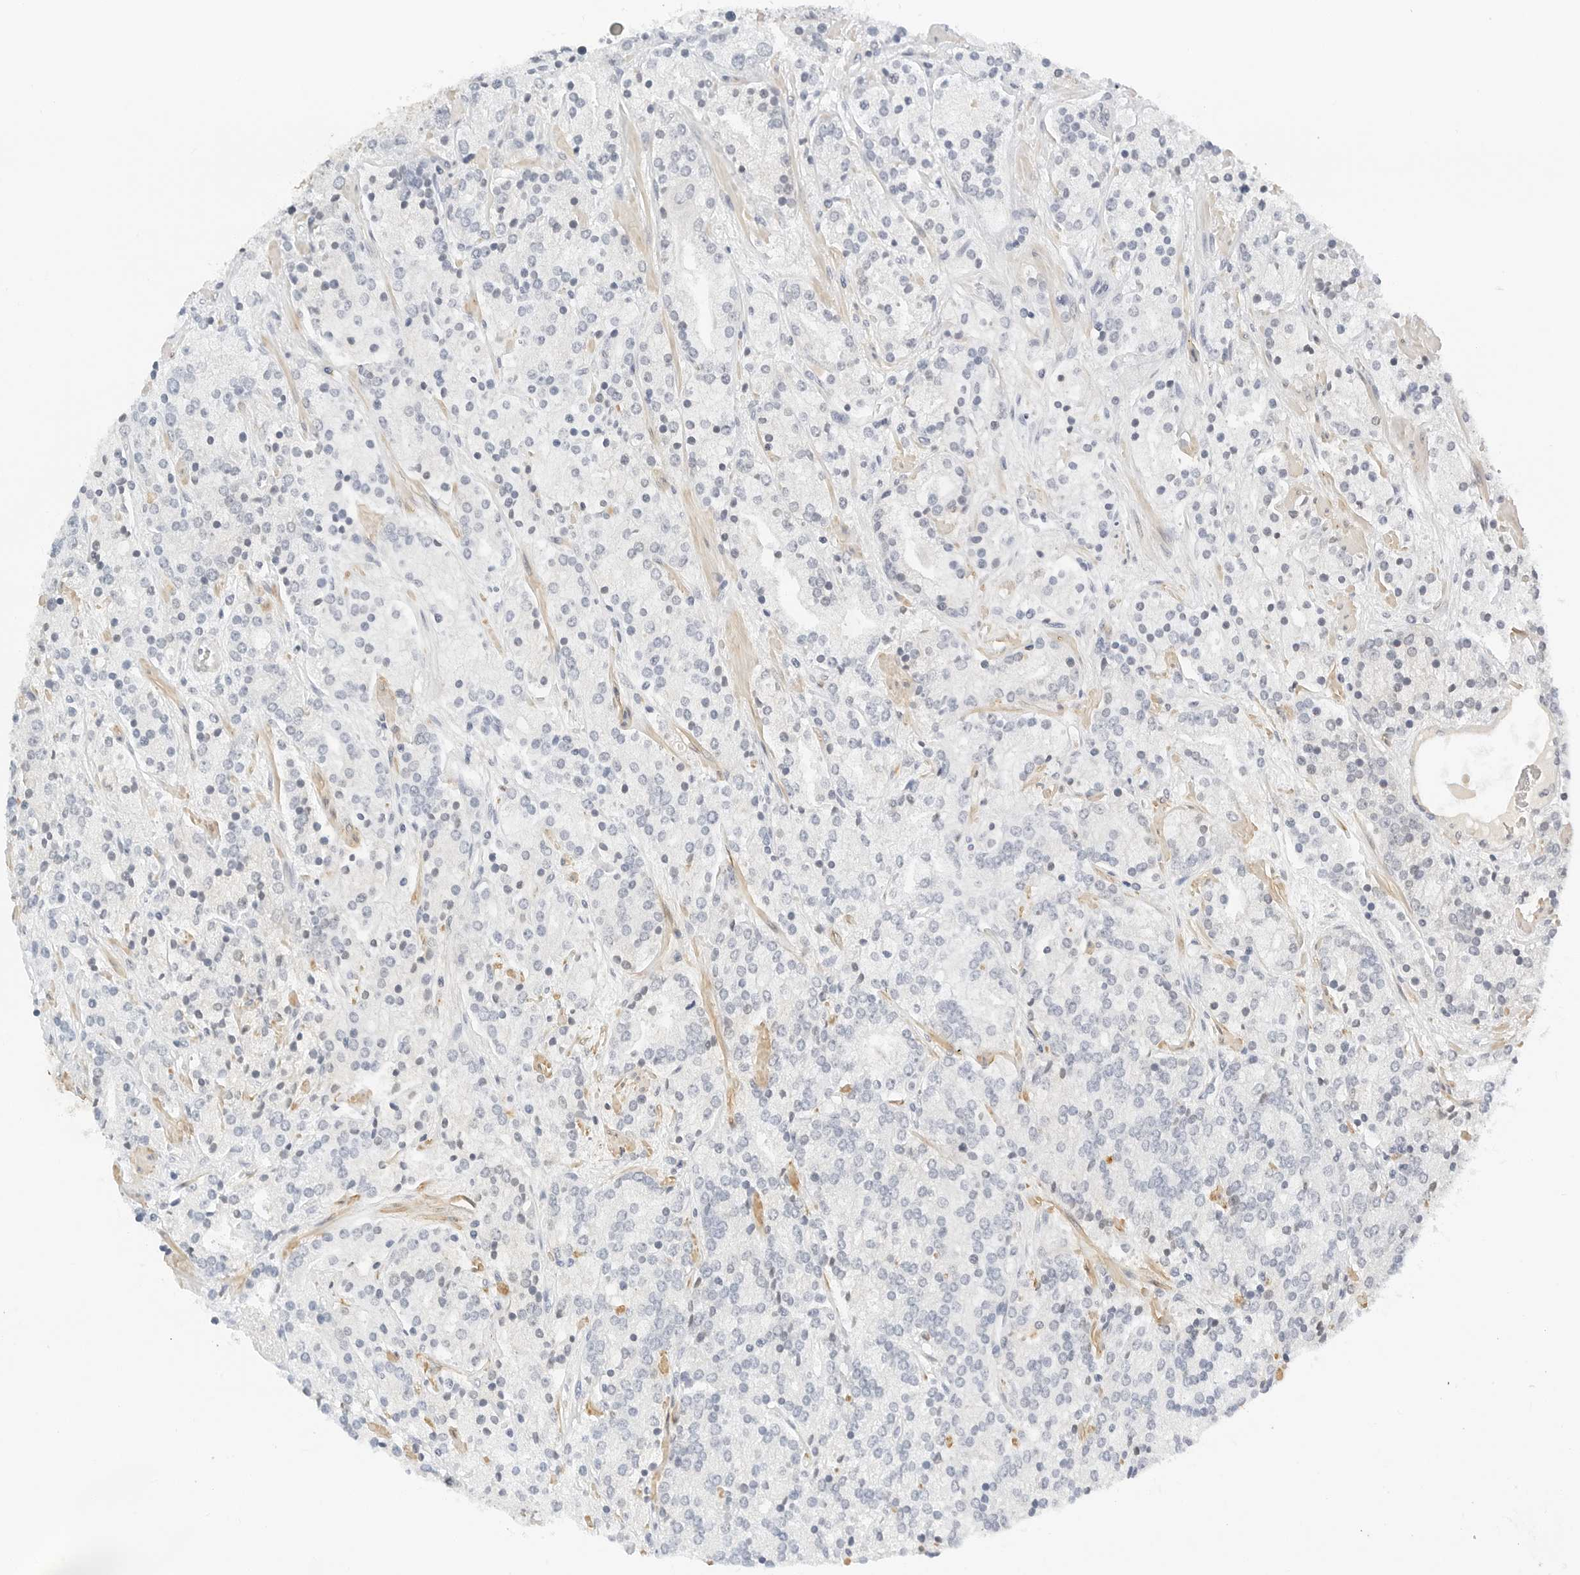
{"staining": {"intensity": "negative", "quantity": "none", "location": "none"}, "tissue": "prostate cancer", "cell_type": "Tumor cells", "image_type": "cancer", "snomed": [{"axis": "morphology", "description": "Adenocarcinoma, High grade"}, {"axis": "topography", "description": "Prostate"}], "caption": "Human high-grade adenocarcinoma (prostate) stained for a protein using immunohistochemistry (IHC) demonstrates no staining in tumor cells.", "gene": "PKDCC", "patient": {"sex": "male", "age": 71}}